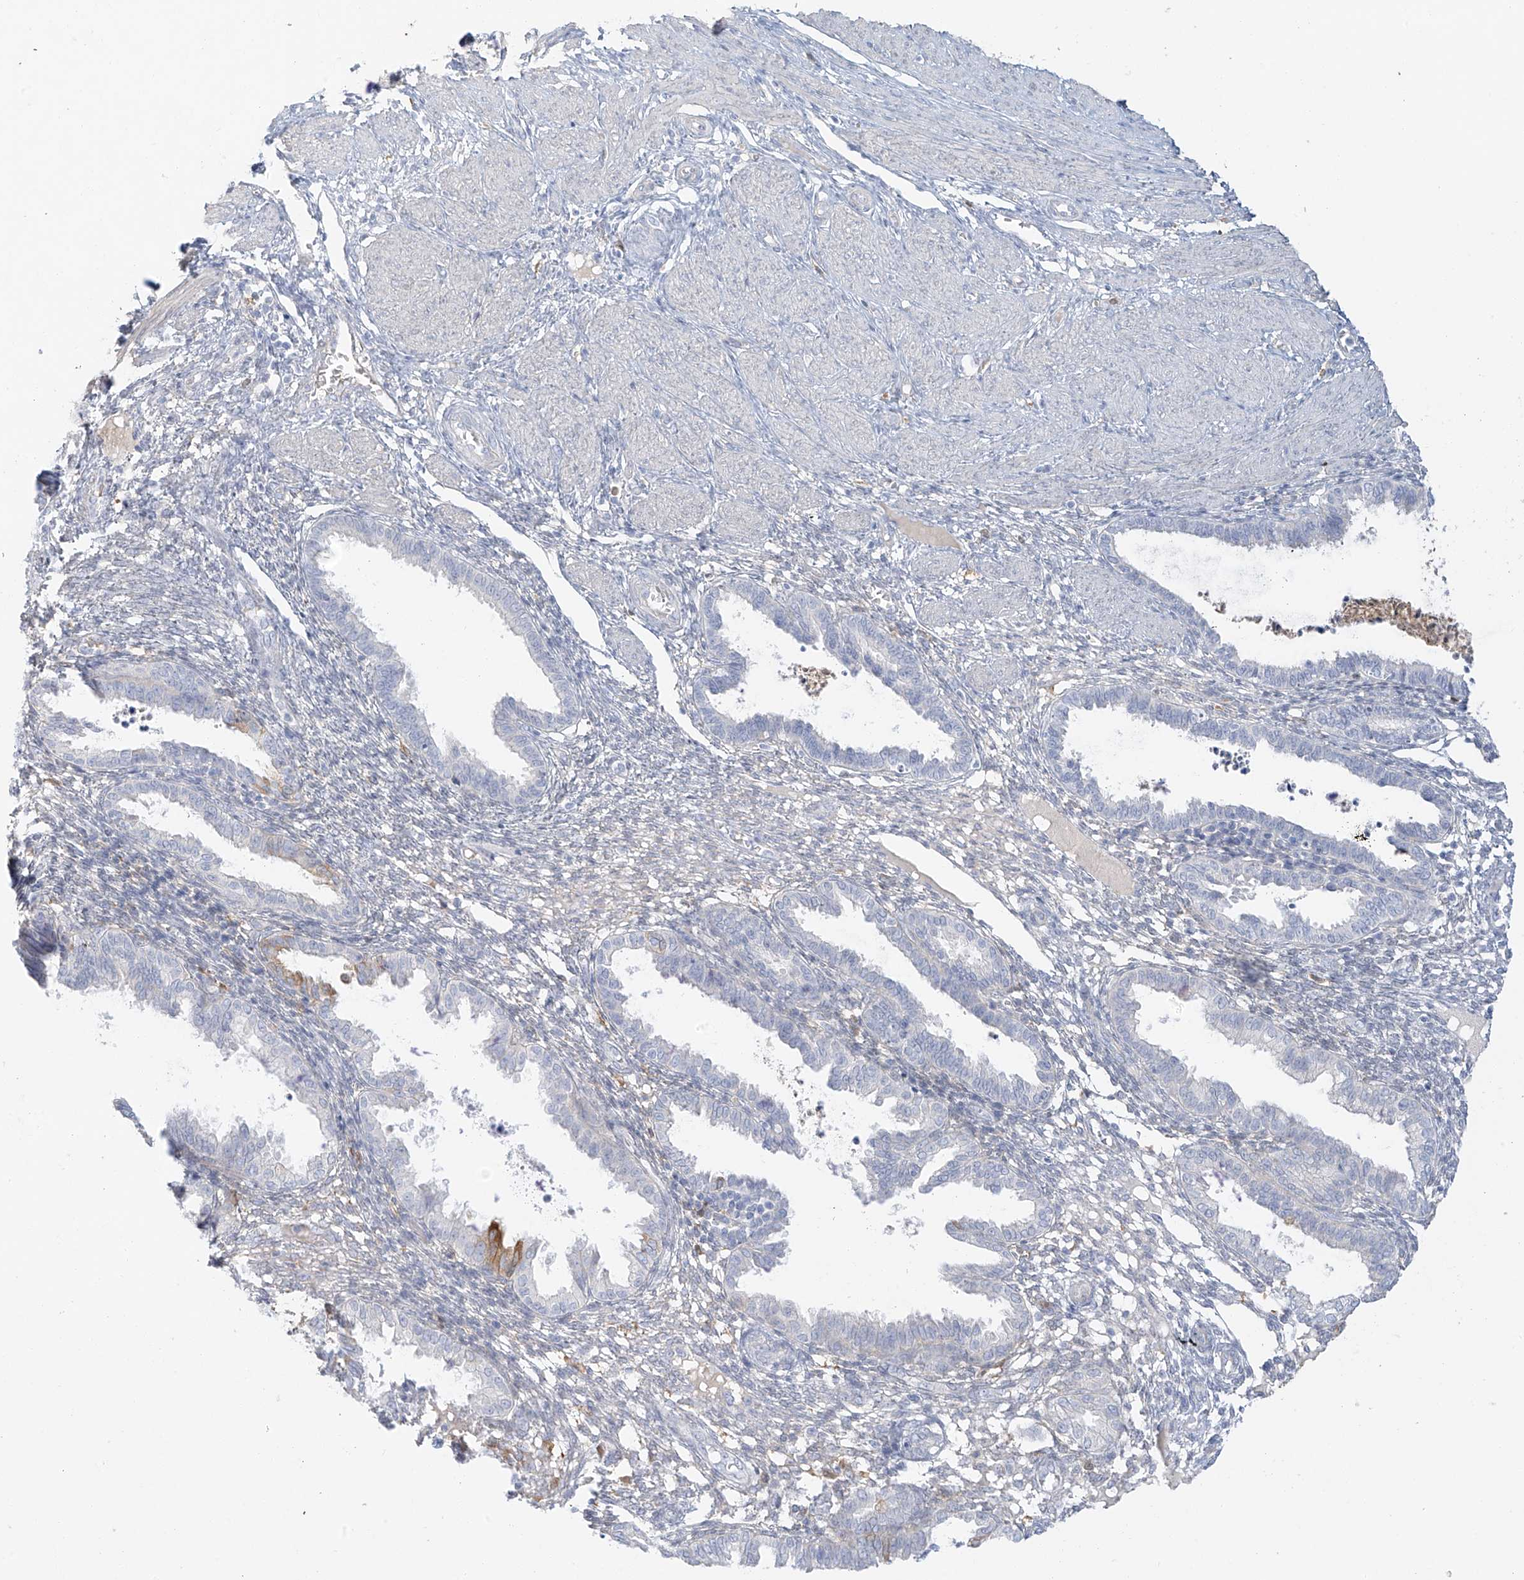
{"staining": {"intensity": "negative", "quantity": "none", "location": "none"}, "tissue": "endometrium", "cell_type": "Cells in endometrial stroma", "image_type": "normal", "snomed": [{"axis": "morphology", "description": "Normal tissue, NOS"}, {"axis": "topography", "description": "Endometrium"}], "caption": "A high-resolution photomicrograph shows immunohistochemistry staining of unremarkable endometrium, which reveals no significant positivity in cells in endometrial stroma.", "gene": "UPK1B", "patient": {"sex": "female", "age": 33}}